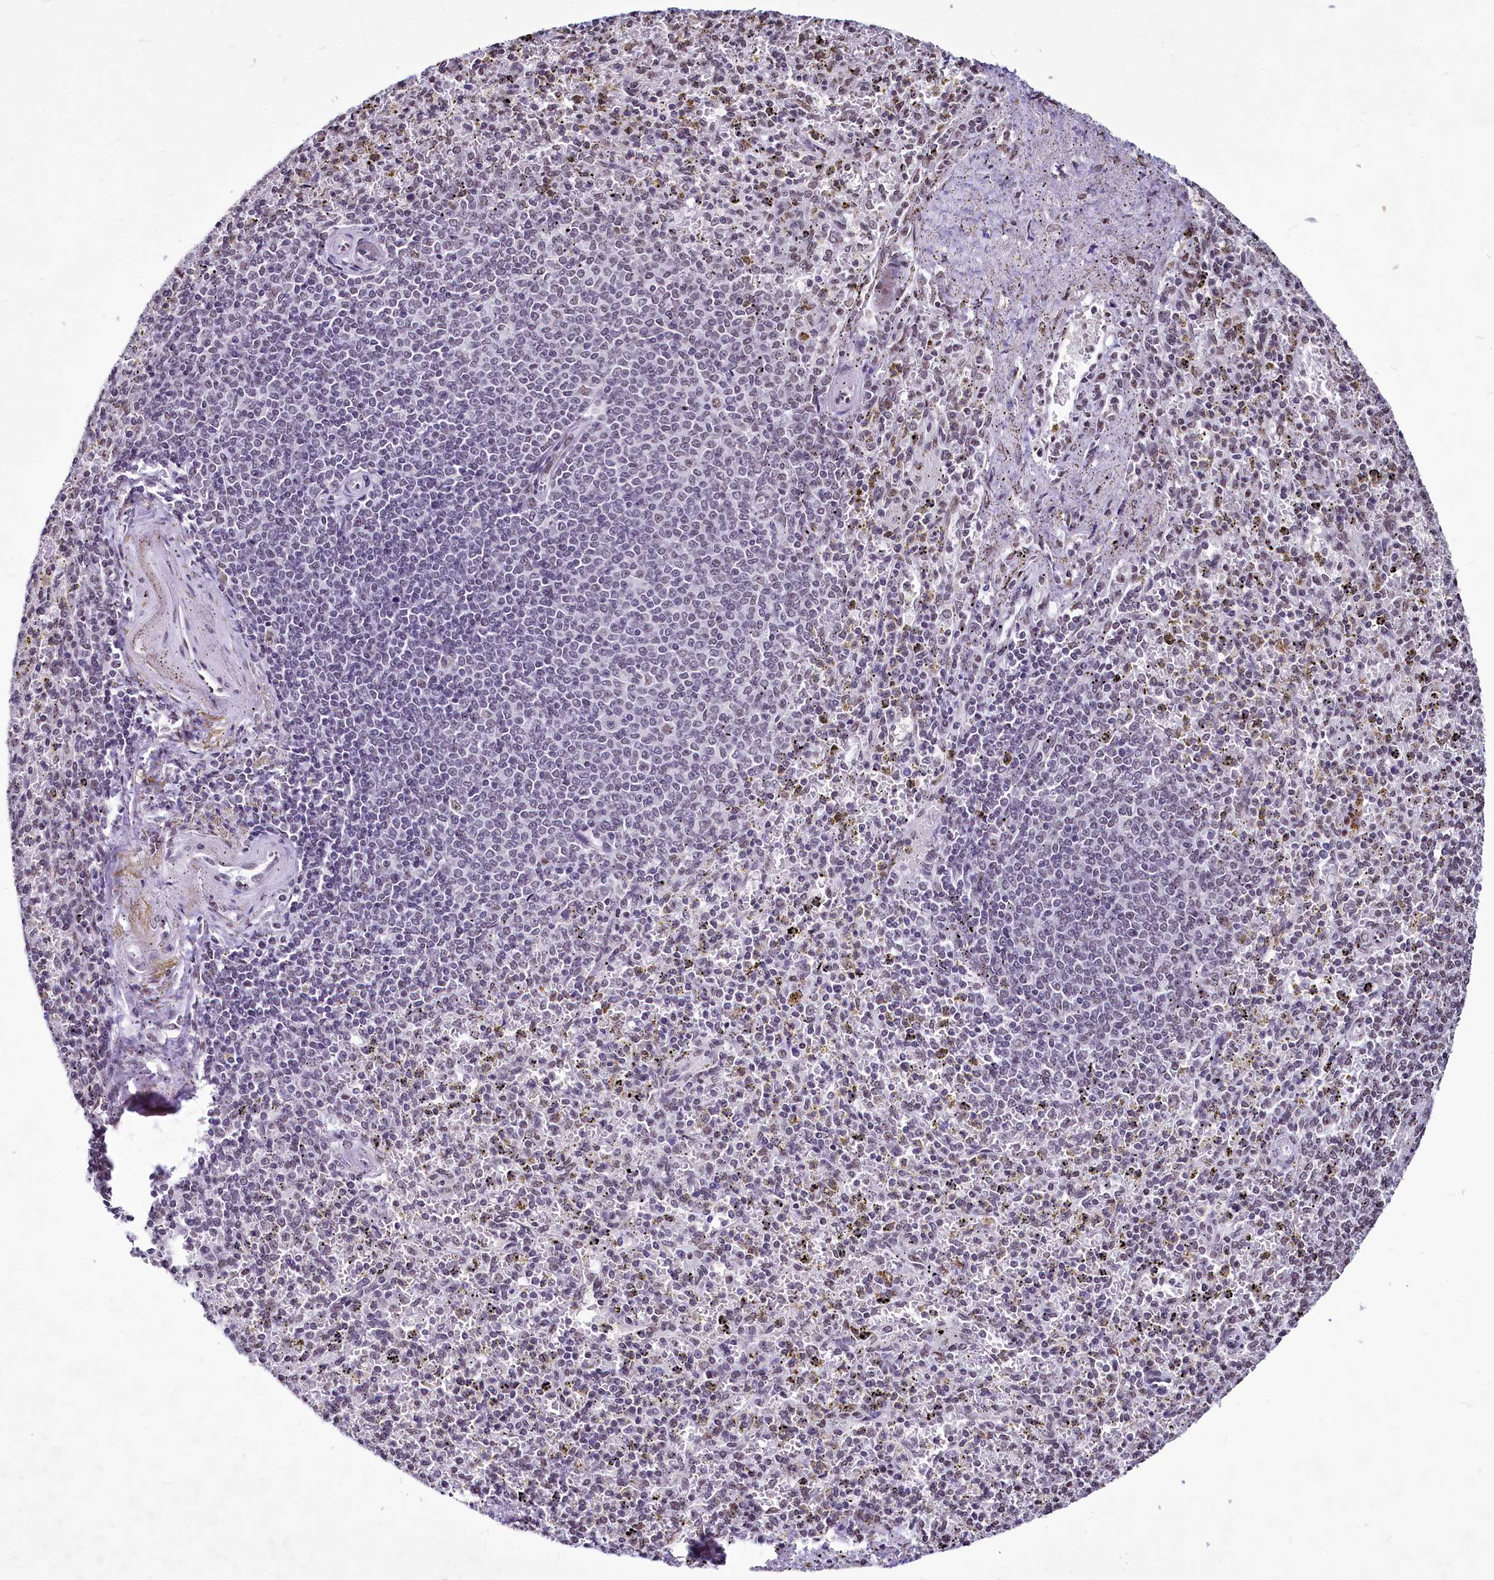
{"staining": {"intensity": "negative", "quantity": "none", "location": "none"}, "tissue": "spleen", "cell_type": "Cells in red pulp", "image_type": "normal", "snomed": [{"axis": "morphology", "description": "Normal tissue, NOS"}, {"axis": "topography", "description": "Spleen"}], "caption": "This is a image of IHC staining of benign spleen, which shows no expression in cells in red pulp.", "gene": "PARPBP", "patient": {"sex": "male", "age": 72}}